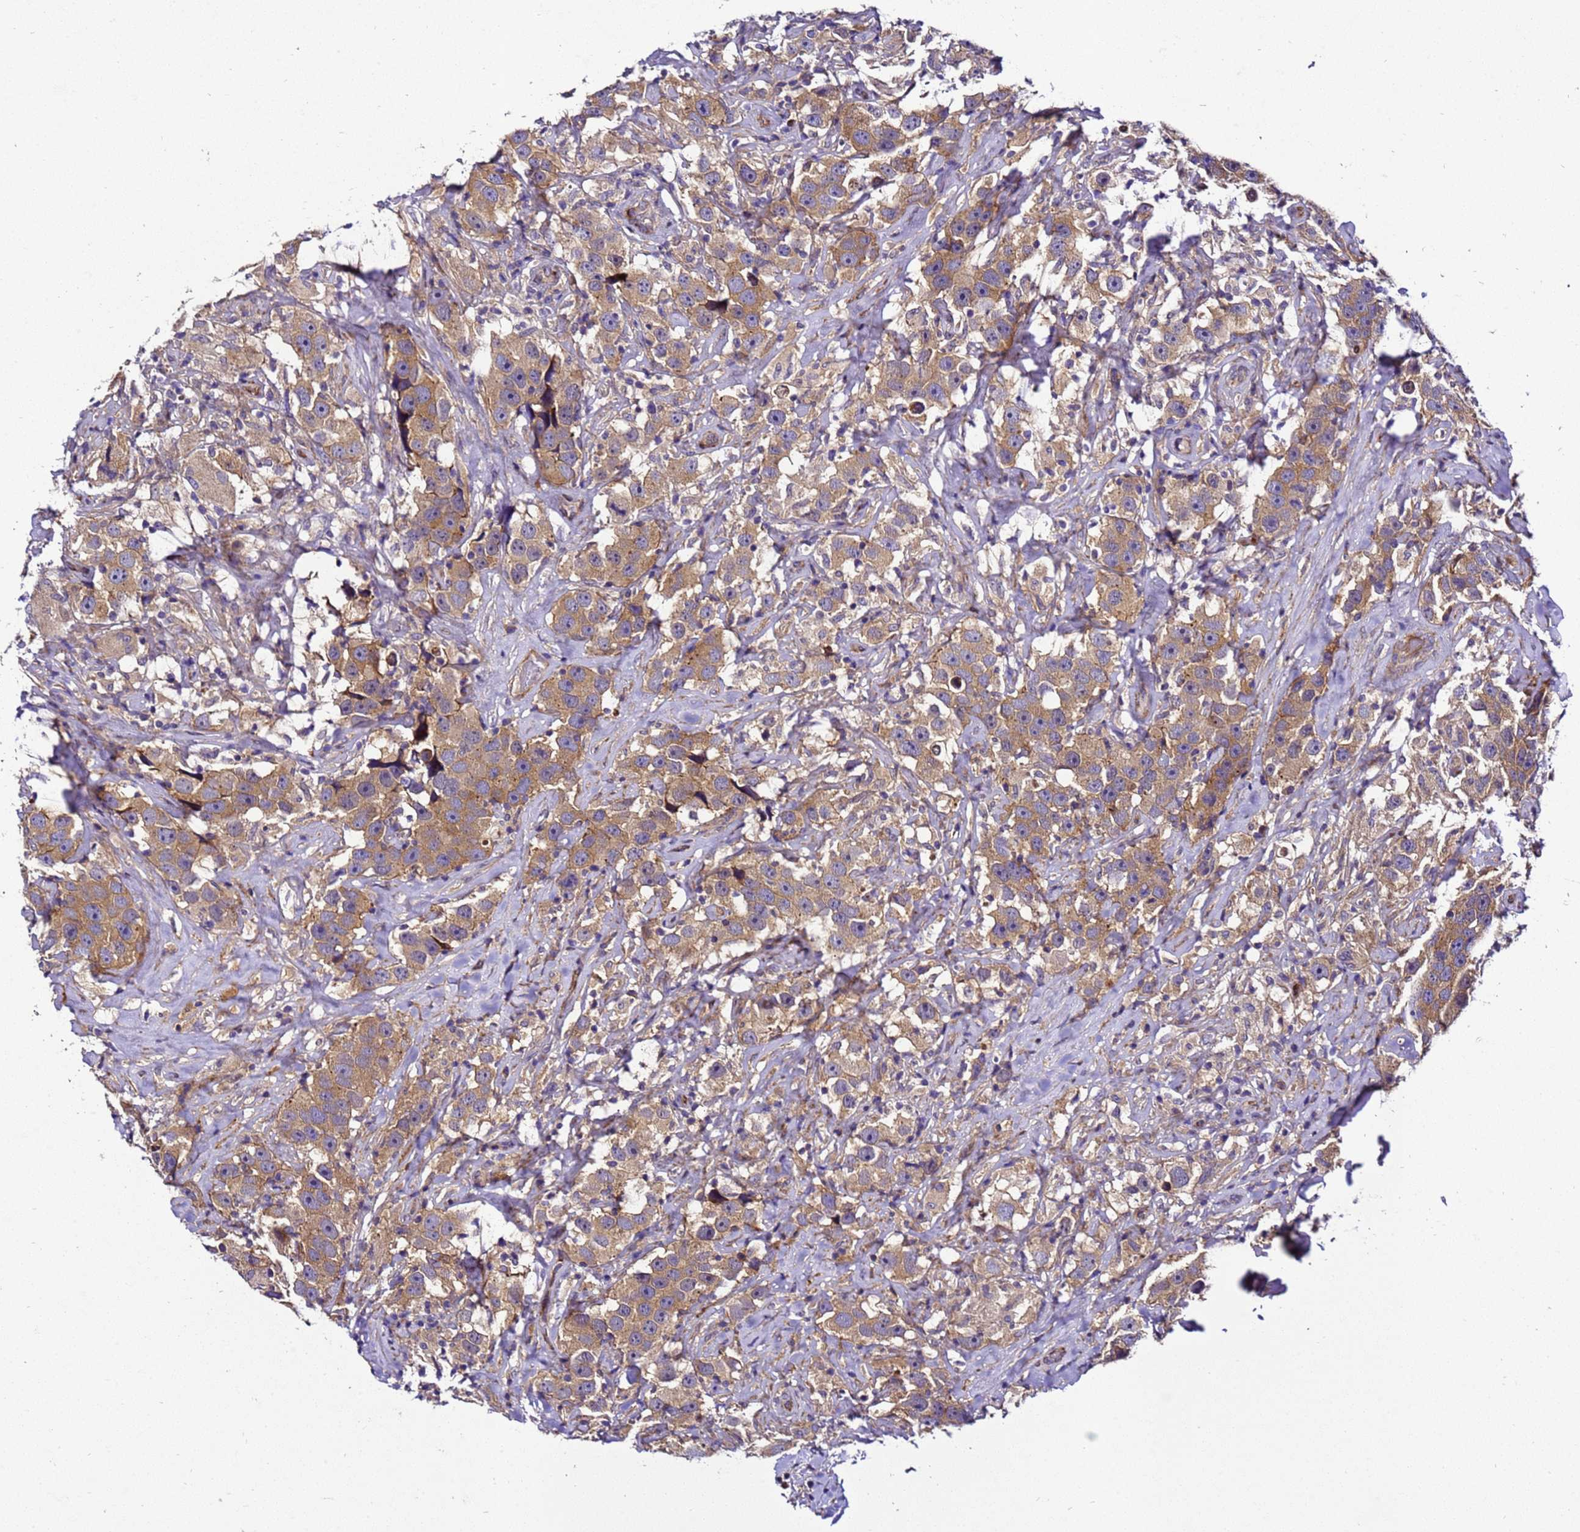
{"staining": {"intensity": "moderate", "quantity": ">75%", "location": "cytoplasmic/membranous"}, "tissue": "testis cancer", "cell_type": "Tumor cells", "image_type": "cancer", "snomed": [{"axis": "morphology", "description": "Seminoma, NOS"}, {"axis": "topography", "description": "Testis"}], "caption": "This image shows seminoma (testis) stained with immunohistochemistry to label a protein in brown. The cytoplasmic/membranous of tumor cells show moderate positivity for the protein. Nuclei are counter-stained blue.", "gene": "ZNF417", "patient": {"sex": "male", "age": 49}}